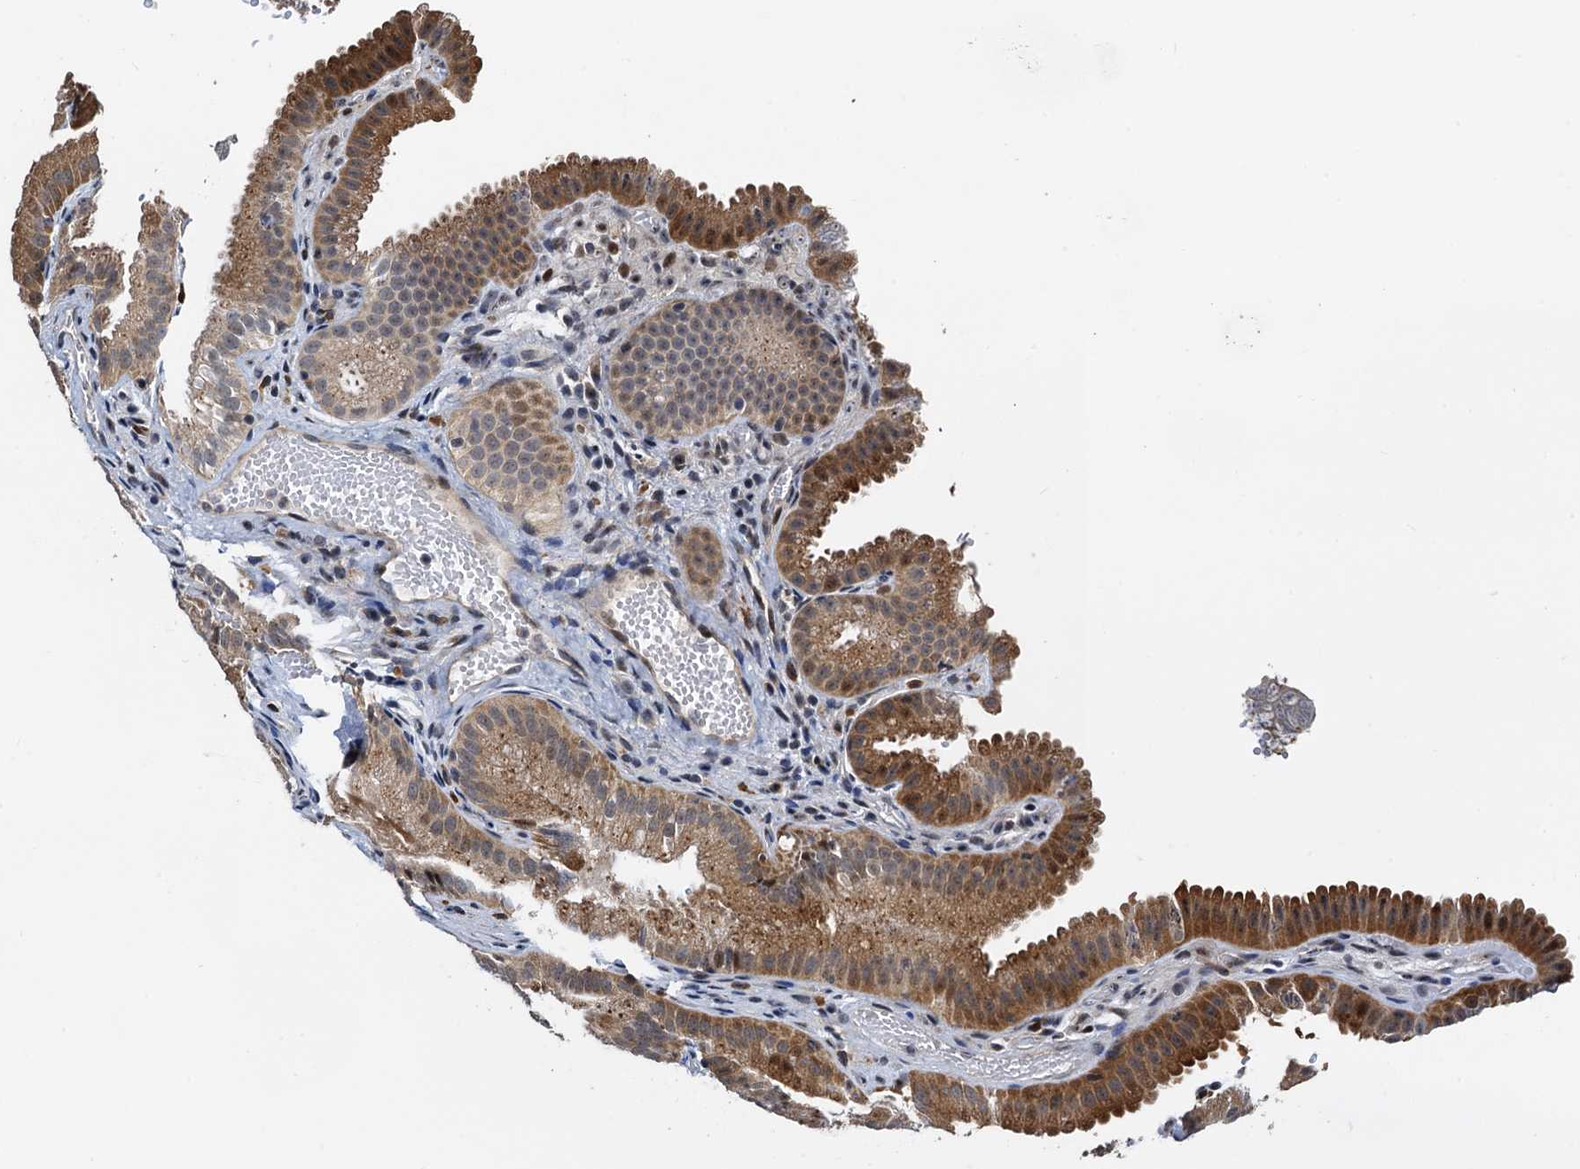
{"staining": {"intensity": "moderate", "quantity": ">75%", "location": "cytoplasmic/membranous,nuclear"}, "tissue": "gallbladder", "cell_type": "Glandular cells", "image_type": "normal", "snomed": [{"axis": "morphology", "description": "Normal tissue, NOS"}, {"axis": "topography", "description": "Gallbladder"}], "caption": "A medium amount of moderate cytoplasmic/membranous,nuclear expression is present in about >75% of glandular cells in normal gallbladder. (Brightfield microscopy of DAB IHC at high magnification).", "gene": "FAM222A", "patient": {"sex": "female", "age": 30}}